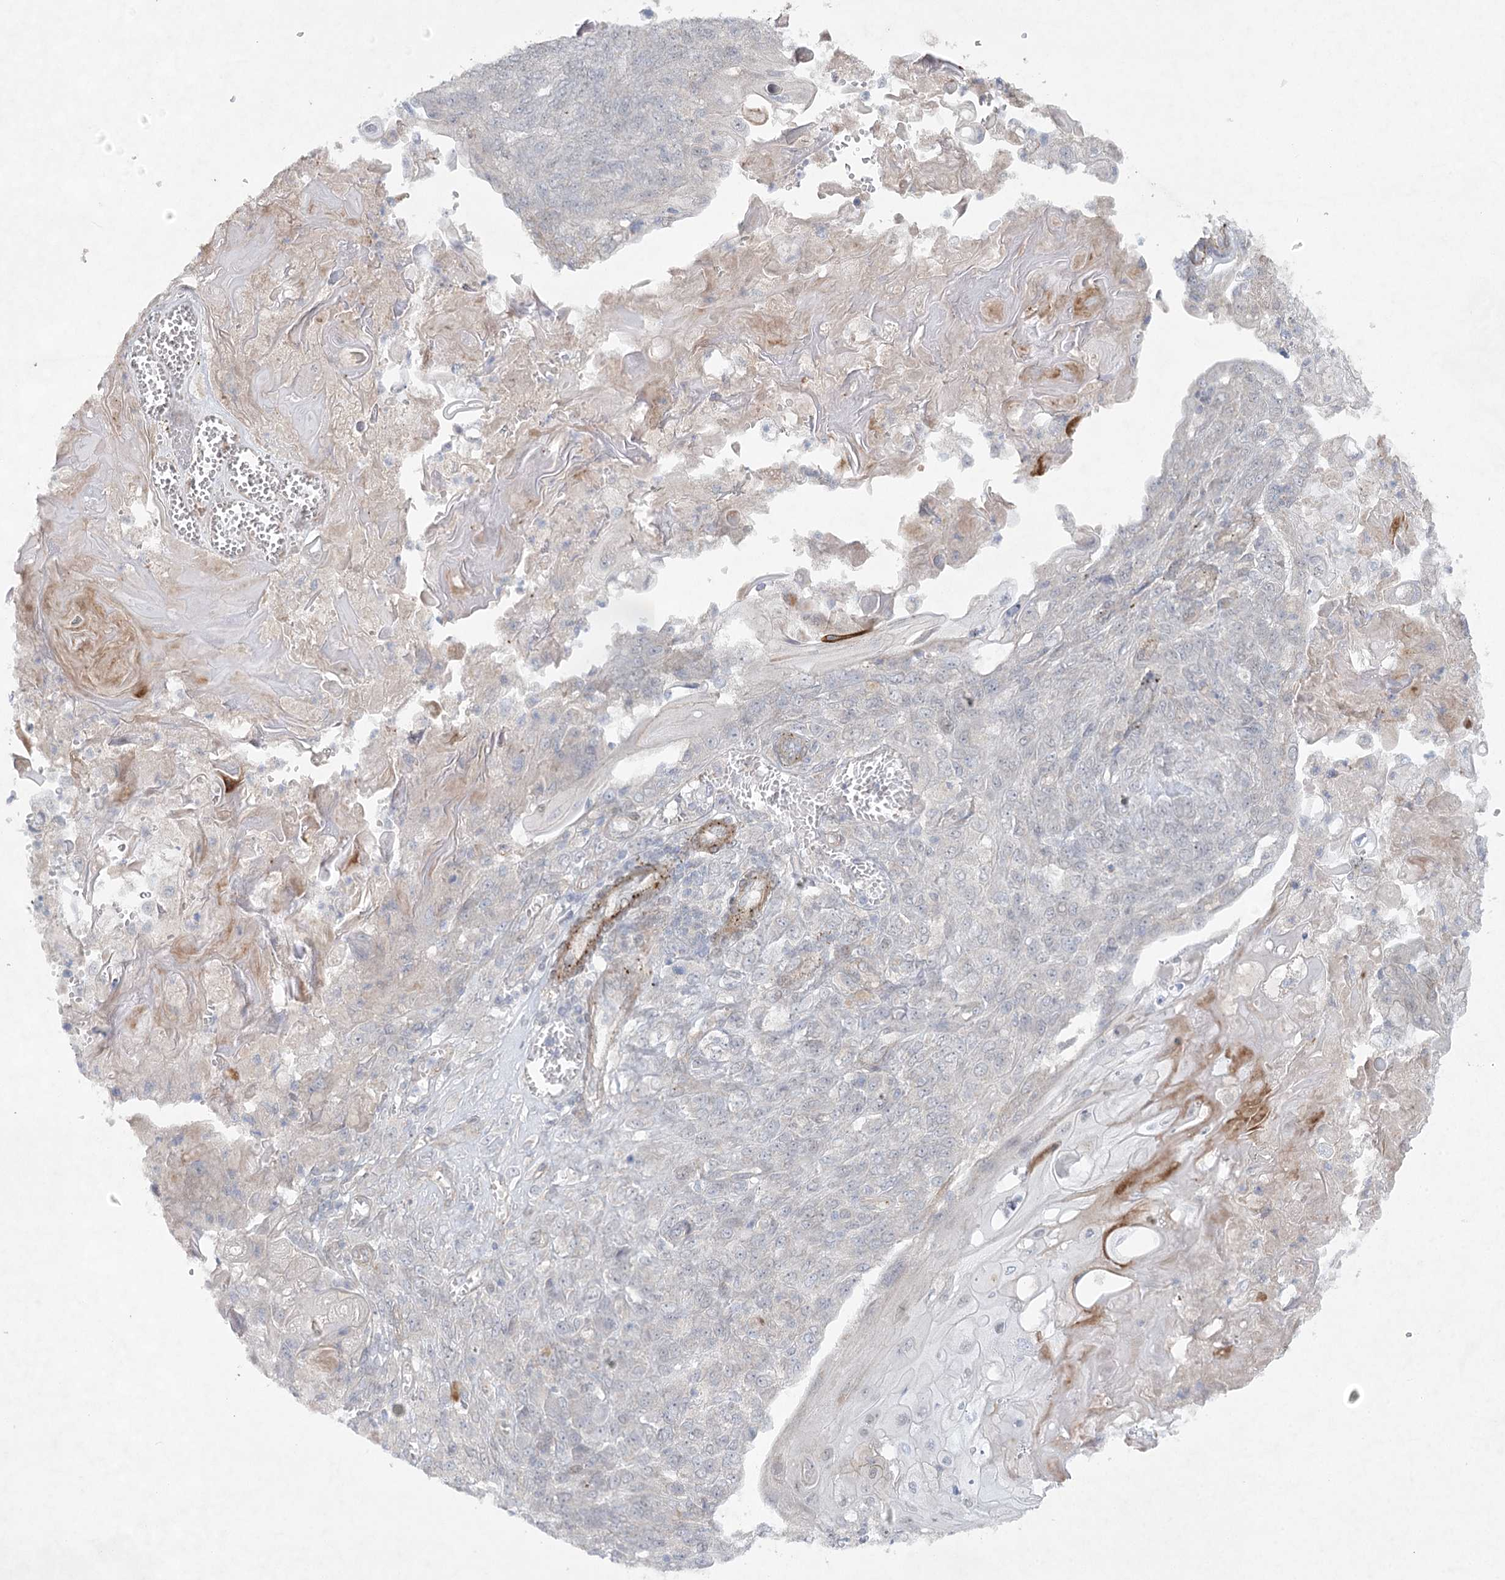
{"staining": {"intensity": "negative", "quantity": "none", "location": "none"}, "tissue": "endometrial cancer", "cell_type": "Tumor cells", "image_type": "cancer", "snomed": [{"axis": "morphology", "description": "Adenocarcinoma, NOS"}, {"axis": "topography", "description": "Endometrium"}], "caption": "Protein analysis of endometrial cancer (adenocarcinoma) shows no significant staining in tumor cells.", "gene": "AMTN", "patient": {"sex": "female", "age": 32}}